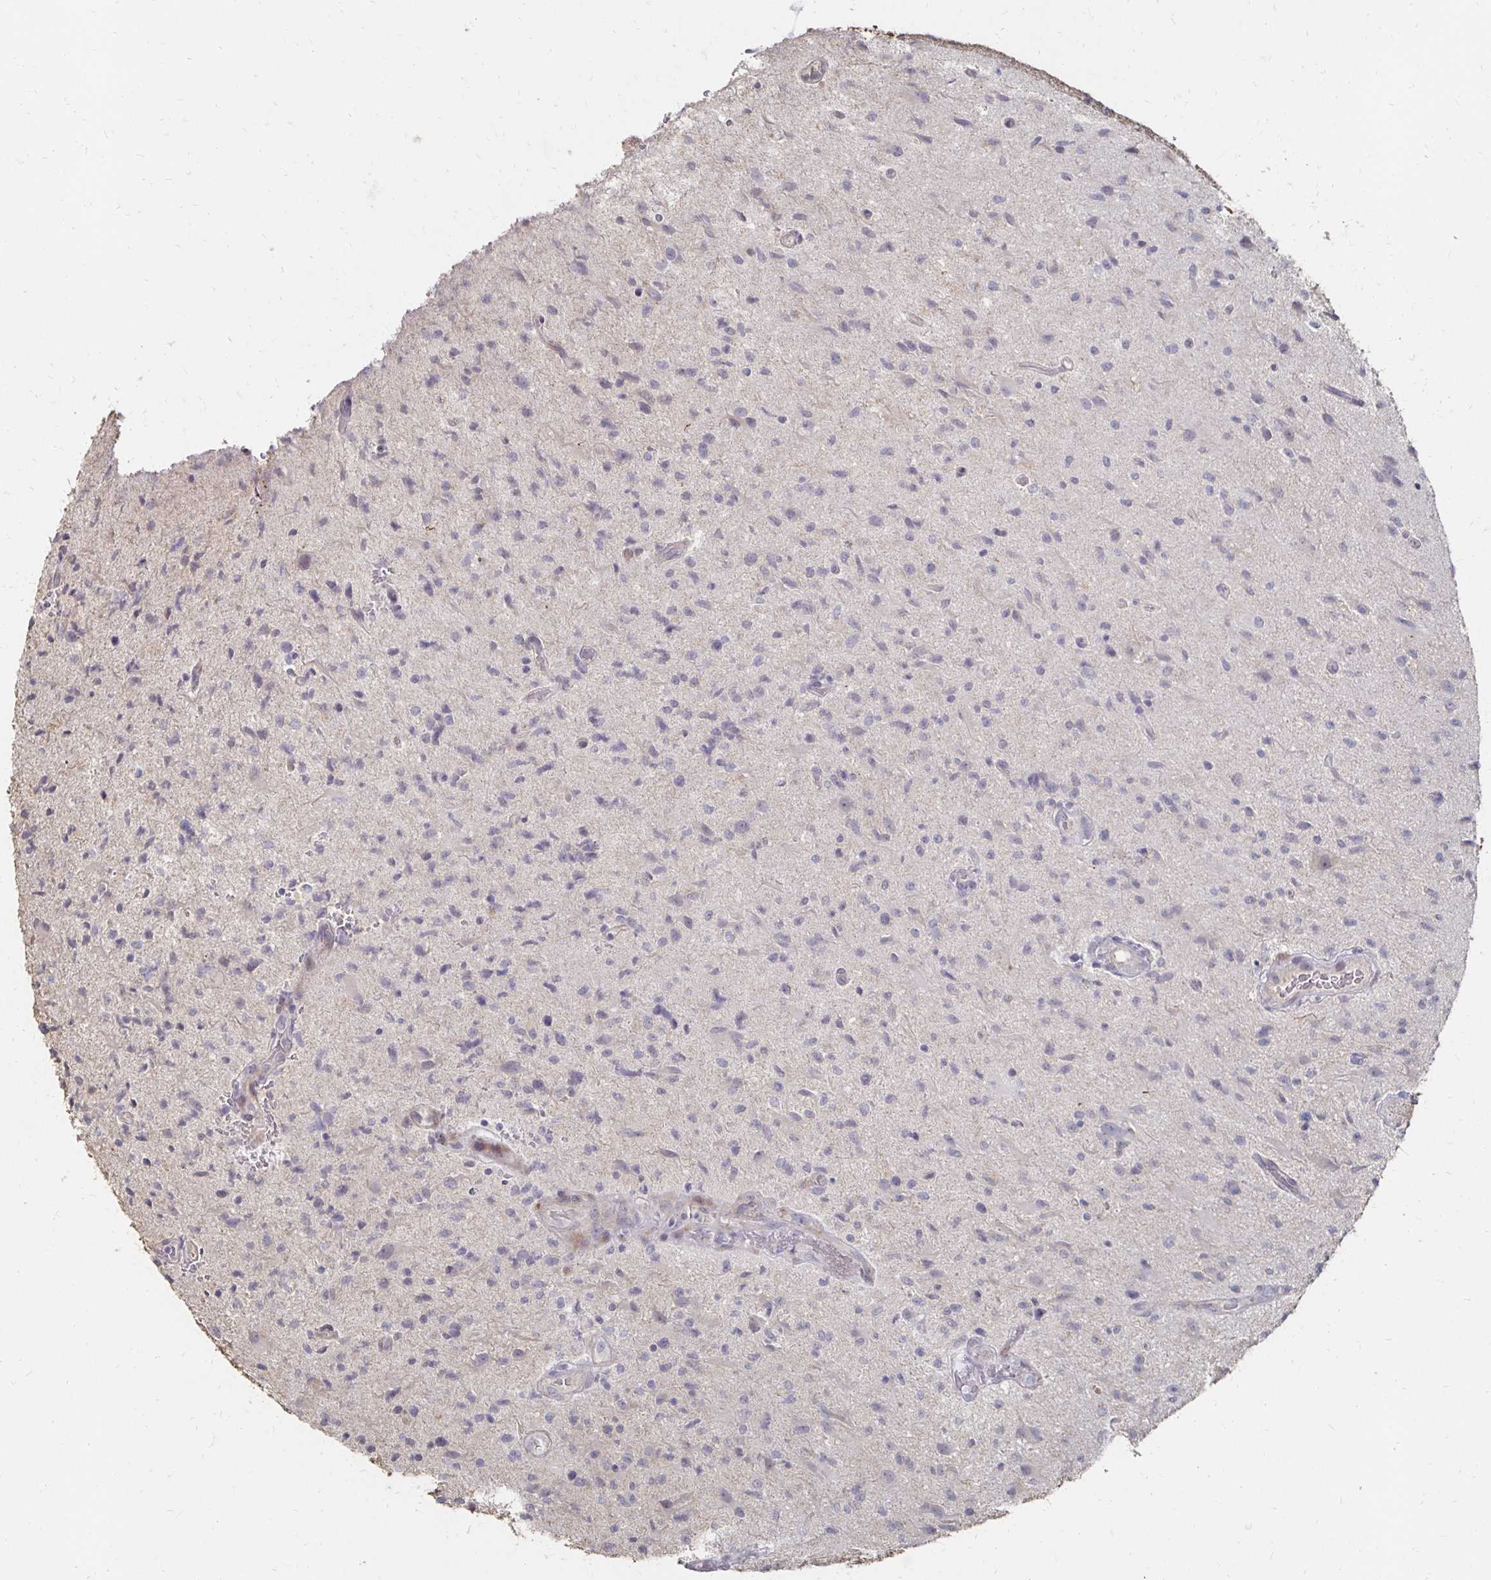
{"staining": {"intensity": "negative", "quantity": "none", "location": "none"}, "tissue": "glioma", "cell_type": "Tumor cells", "image_type": "cancer", "snomed": [{"axis": "morphology", "description": "Glioma, malignant, High grade"}, {"axis": "topography", "description": "Brain"}], "caption": "Tumor cells are negative for protein expression in human malignant high-grade glioma.", "gene": "ZNF727", "patient": {"sex": "male", "age": 67}}